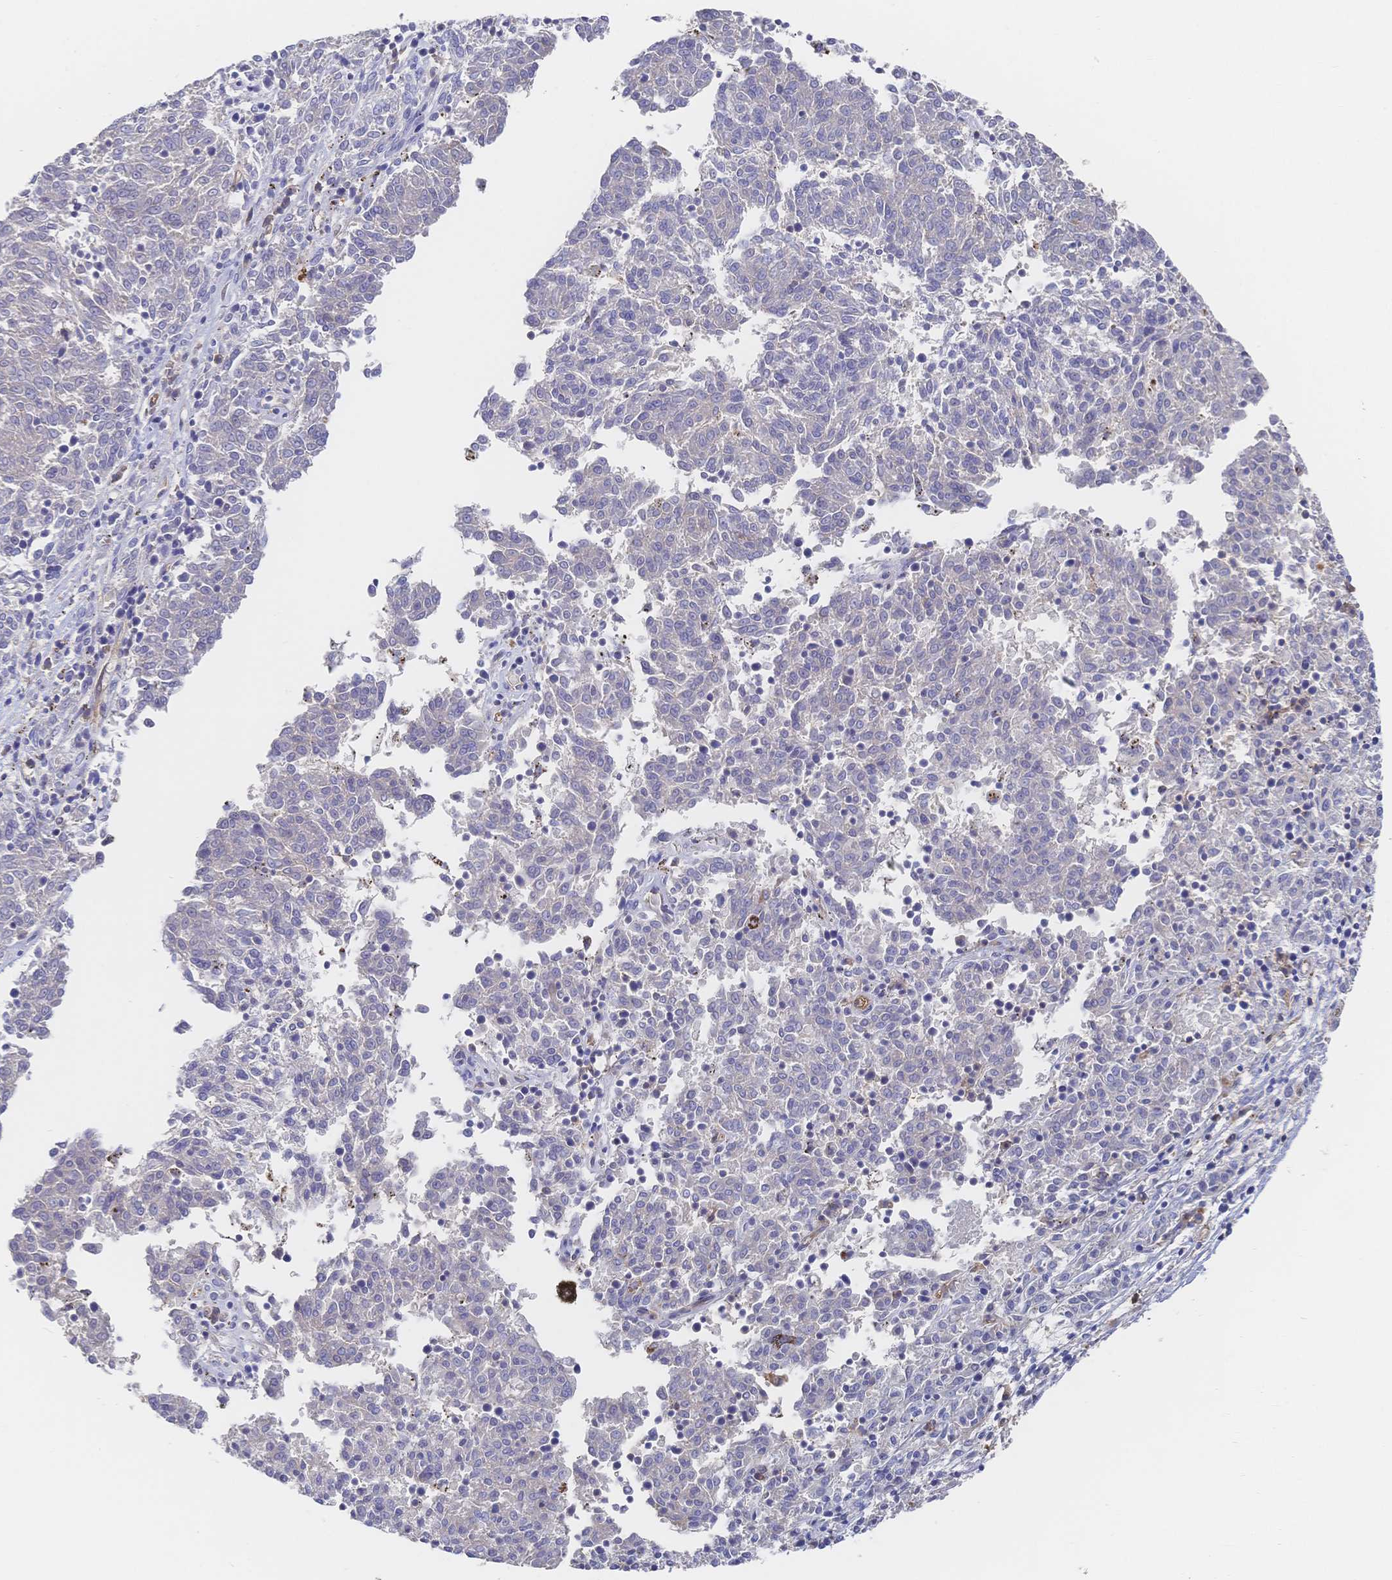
{"staining": {"intensity": "negative", "quantity": "none", "location": "none"}, "tissue": "melanoma", "cell_type": "Tumor cells", "image_type": "cancer", "snomed": [{"axis": "morphology", "description": "Malignant melanoma, NOS"}, {"axis": "topography", "description": "Skin"}], "caption": "This image is of malignant melanoma stained with IHC to label a protein in brown with the nuclei are counter-stained blue. There is no staining in tumor cells.", "gene": "F11R", "patient": {"sex": "female", "age": 72}}